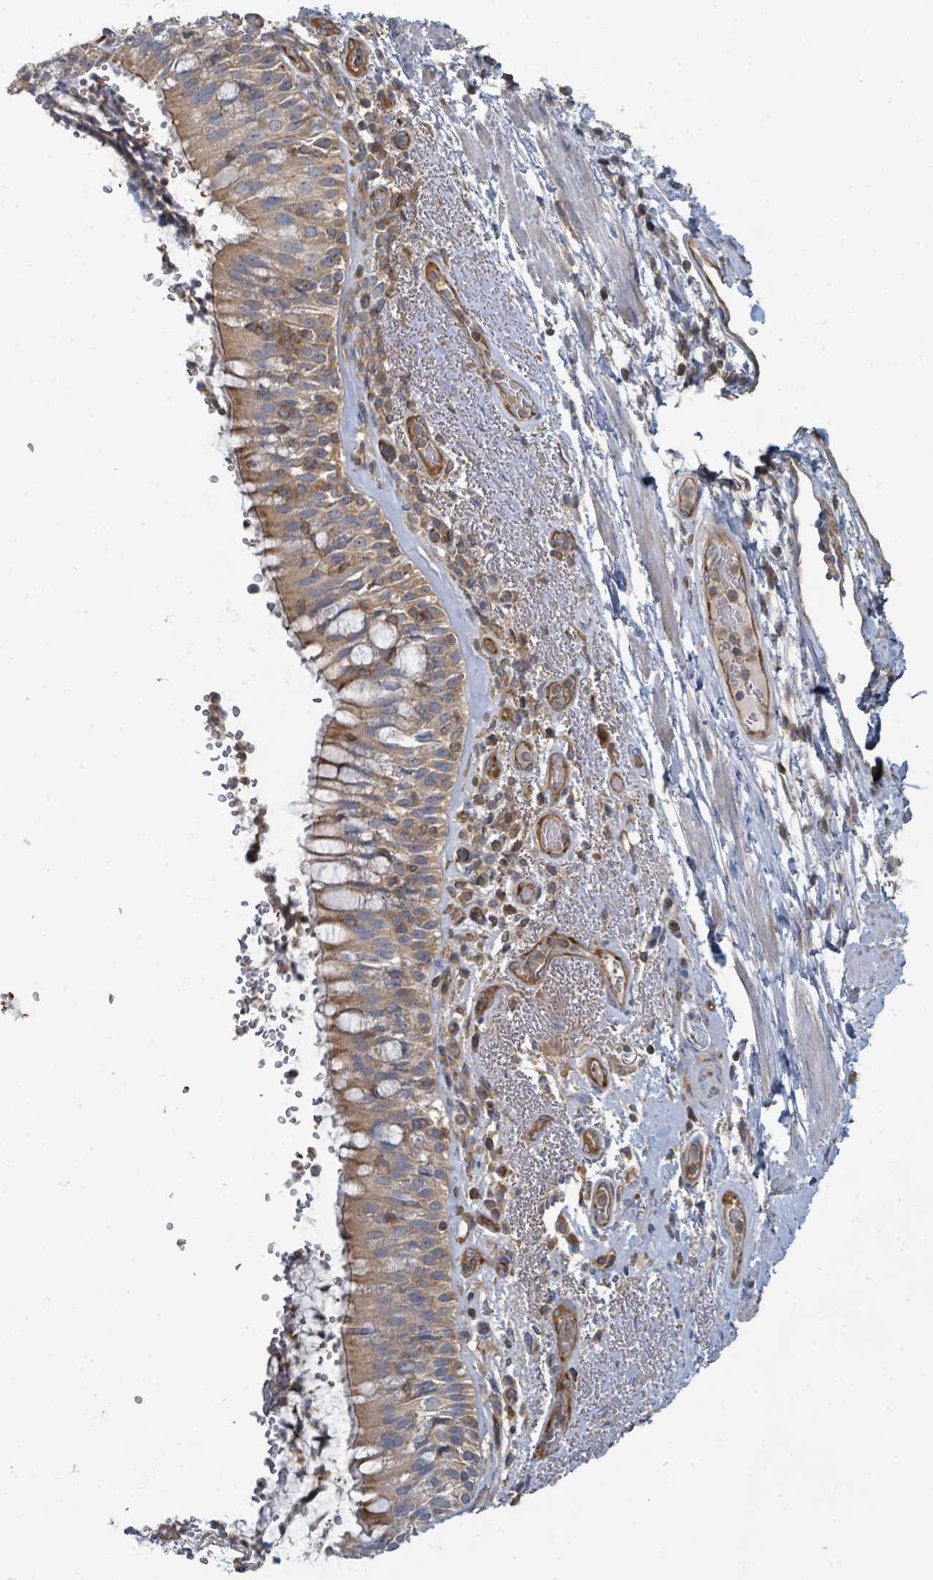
{"staining": {"intensity": "moderate", "quantity": ">75%", "location": "cytoplasmic/membranous"}, "tissue": "bronchus", "cell_type": "Respiratory epithelial cells", "image_type": "normal", "snomed": [{"axis": "morphology", "description": "Normal tissue, NOS"}, {"axis": "topography", "description": "Cartilage tissue"}, {"axis": "topography", "description": "Bronchus"}], "caption": "Protein staining by immunohistochemistry shows moderate cytoplasmic/membranous staining in about >75% of respiratory epithelial cells in benign bronchus. (DAB (3,3'-diaminobenzidine) IHC, brown staining for protein, blue staining for nuclei).", "gene": "BOLA2B", "patient": {"sex": "male", "age": 63}}